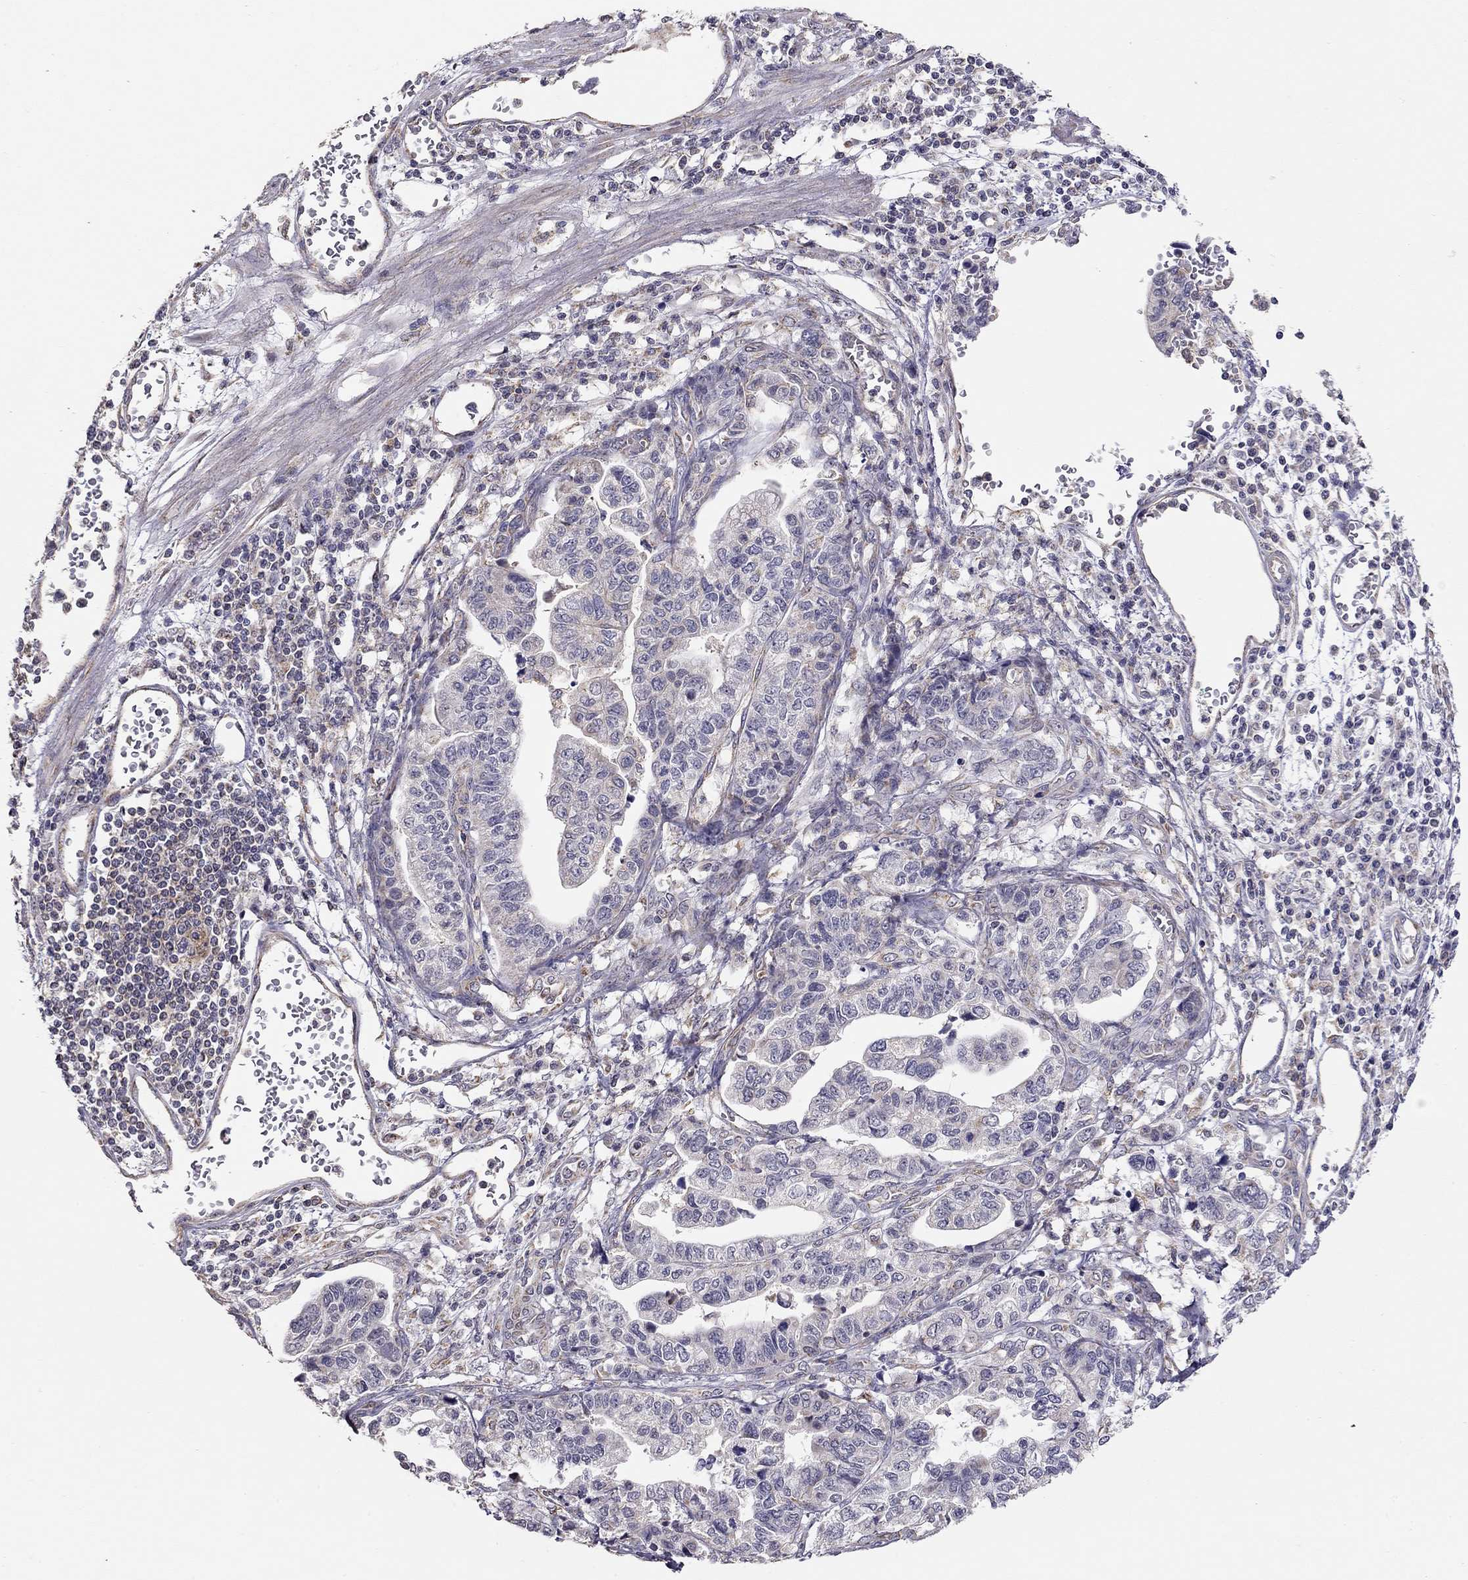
{"staining": {"intensity": "negative", "quantity": "none", "location": "none"}, "tissue": "stomach cancer", "cell_type": "Tumor cells", "image_type": "cancer", "snomed": [{"axis": "morphology", "description": "Adenocarcinoma, NOS"}, {"axis": "topography", "description": "Stomach, upper"}], "caption": "IHC histopathology image of human adenocarcinoma (stomach) stained for a protein (brown), which shows no expression in tumor cells.", "gene": "LRIT3", "patient": {"sex": "female", "age": 67}}